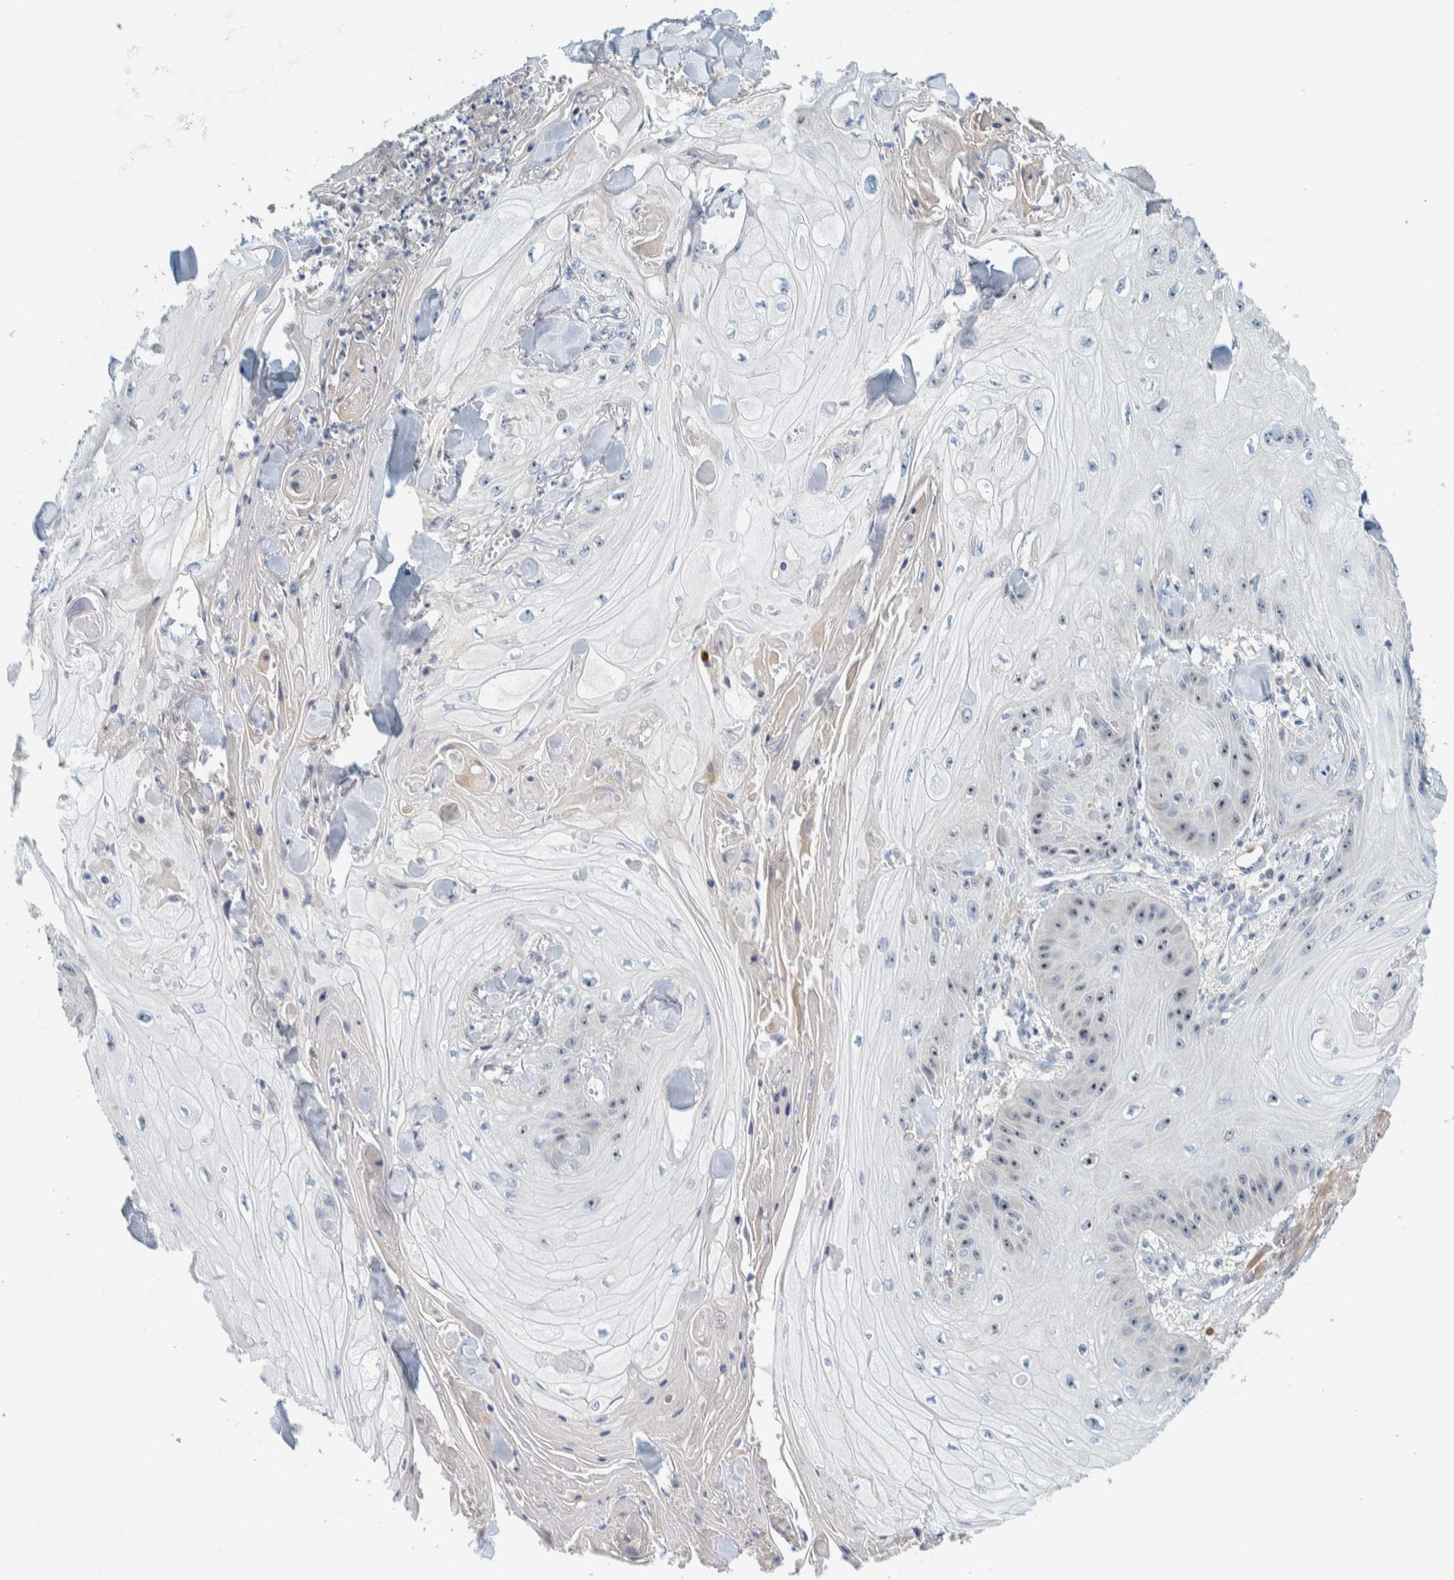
{"staining": {"intensity": "moderate", "quantity": ">75%", "location": "nuclear"}, "tissue": "skin cancer", "cell_type": "Tumor cells", "image_type": "cancer", "snomed": [{"axis": "morphology", "description": "Squamous cell carcinoma, NOS"}, {"axis": "topography", "description": "Skin"}], "caption": "Protein staining of skin cancer tissue exhibits moderate nuclear expression in approximately >75% of tumor cells.", "gene": "NOL11", "patient": {"sex": "male", "age": 74}}